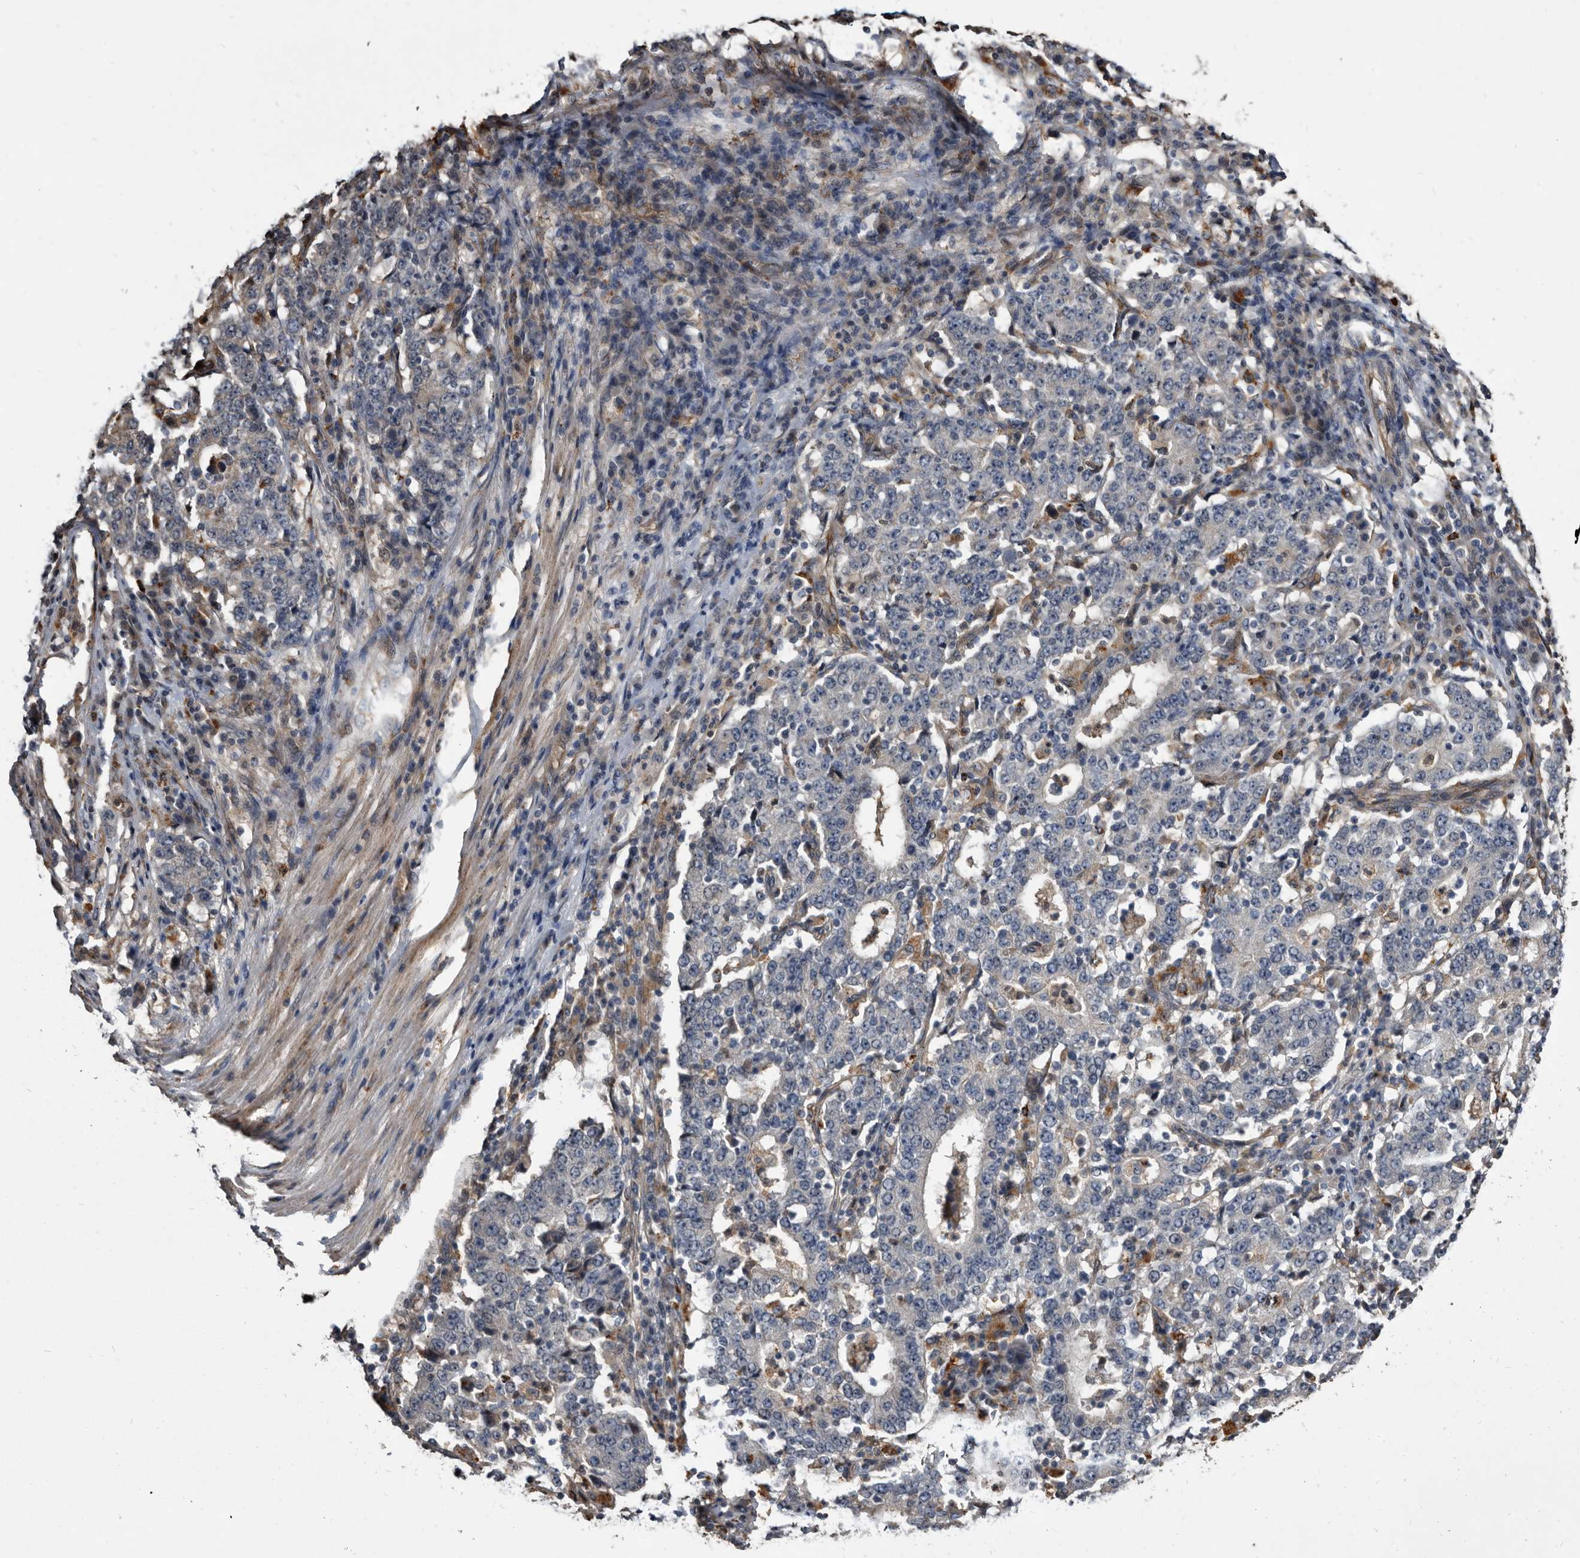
{"staining": {"intensity": "negative", "quantity": "none", "location": "none"}, "tissue": "stomach cancer", "cell_type": "Tumor cells", "image_type": "cancer", "snomed": [{"axis": "morphology", "description": "Adenocarcinoma, NOS"}, {"axis": "topography", "description": "Stomach"}], "caption": "Stomach cancer stained for a protein using immunohistochemistry (IHC) reveals no positivity tumor cells.", "gene": "CTSA", "patient": {"sex": "male", "age": 59}}